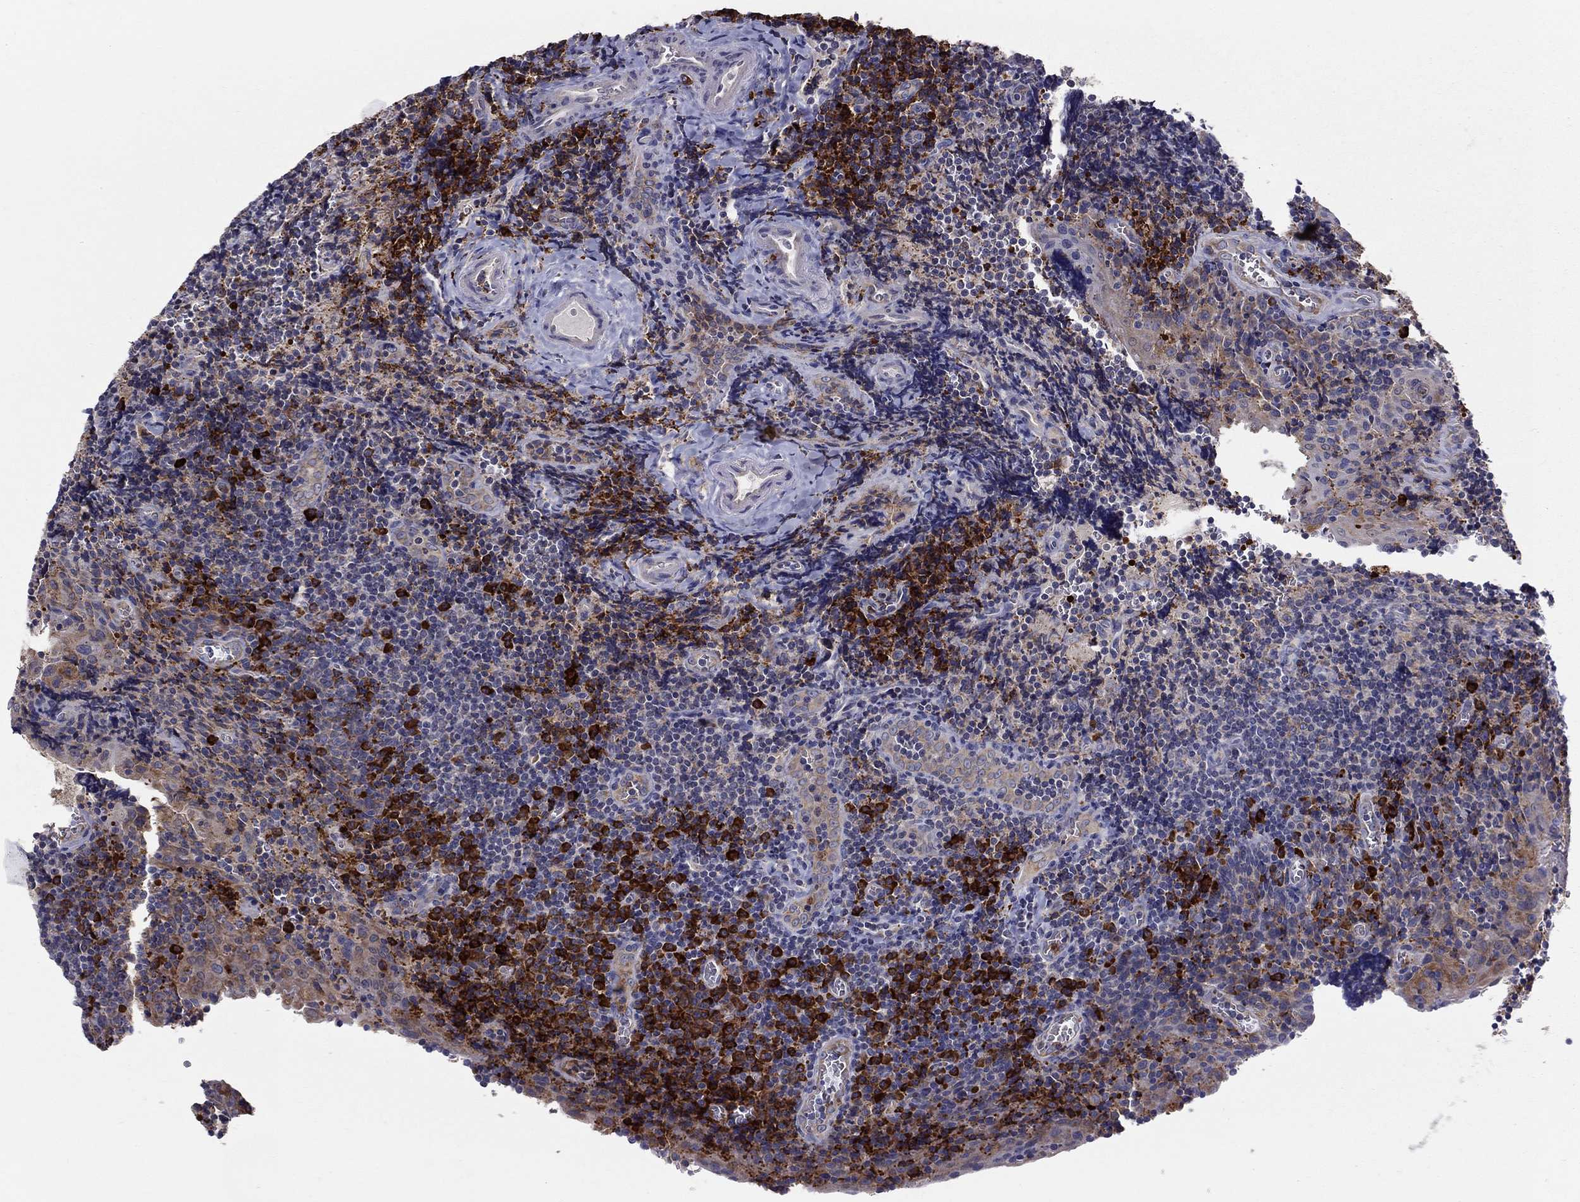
{"staining": {"intensity": "strong", "quantity": "<25%", "location": "cytoplasmic/membranous"}, "tissue": "tonsil", "cell_type": "Germinal center cells", "image_type": "normal", "snomed": [{"axis": "morphology", "description": "Normal tissue, NOS"}, {"axis": "morphology", "description": "Inflammation, NOS"}, {"axis": "topography", "description": "Tonsil"}], "caption": "Immunohistochemistry photomicrograph of normal tonsil stained for a protein (brown), which exhibits medium levels of strong cytoplasmic/membranous expression in approximately <25% of germinal center cells.", "gene": "PRDX4", "patient": {"sex": "female", "age": 31}}